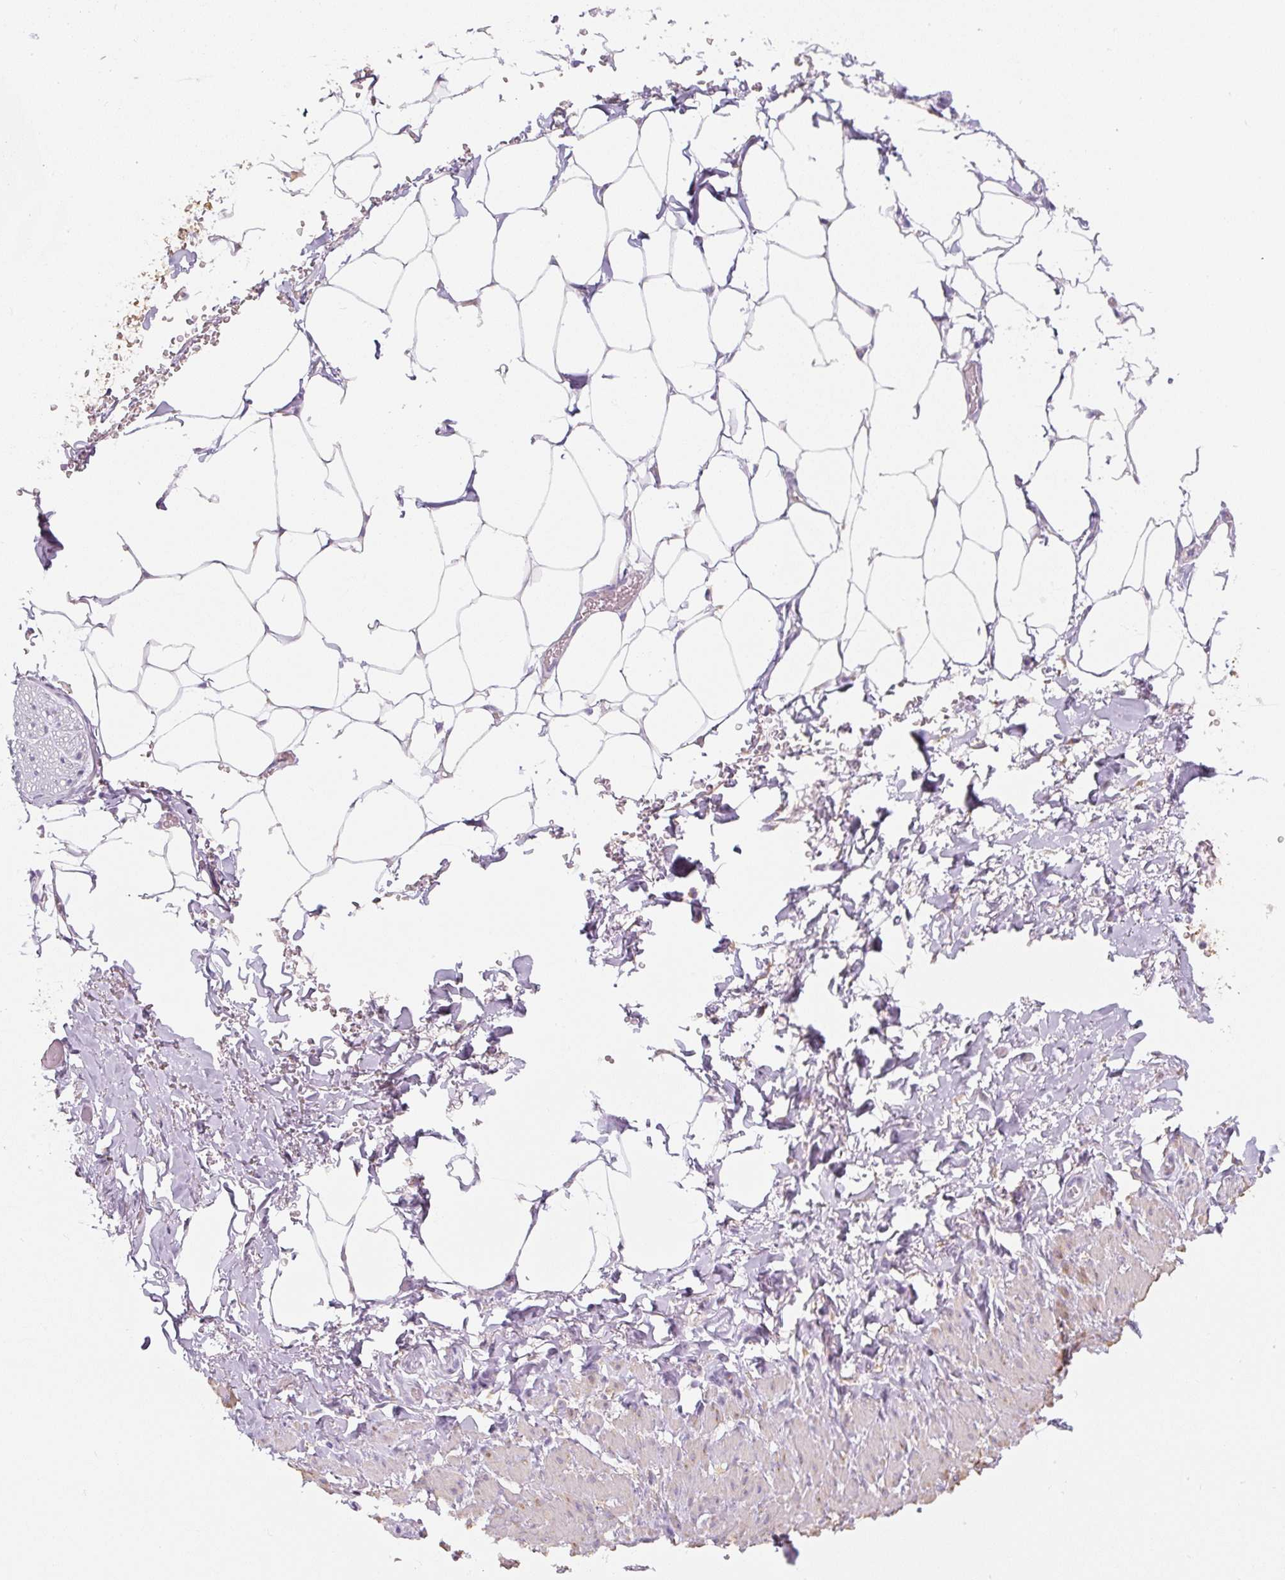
{"staining": {"intensity": "negative", "quantity": "none", "location": "none"}, "tissue": "adipose tissue", "cell_type": "Adipocytes", "image_type": "normal", "snomed": [{"axis": "morphology", "description": "Normal tissue, NOS"}, {"axis": "topography", "description": "Vagina"}, {"axis": "topography", "description": "Peripheral nerve tissue"}], "caption": "Immunohistochemistry photomicrograph of normal adipose tissue: human adipose tissue stained with DAB (3,3'-diaminobenzidine) reveals no significant protein staining in adipocytes.", "gene": "PWWP3B", "patient": {"sex": "female", "age": 71}}